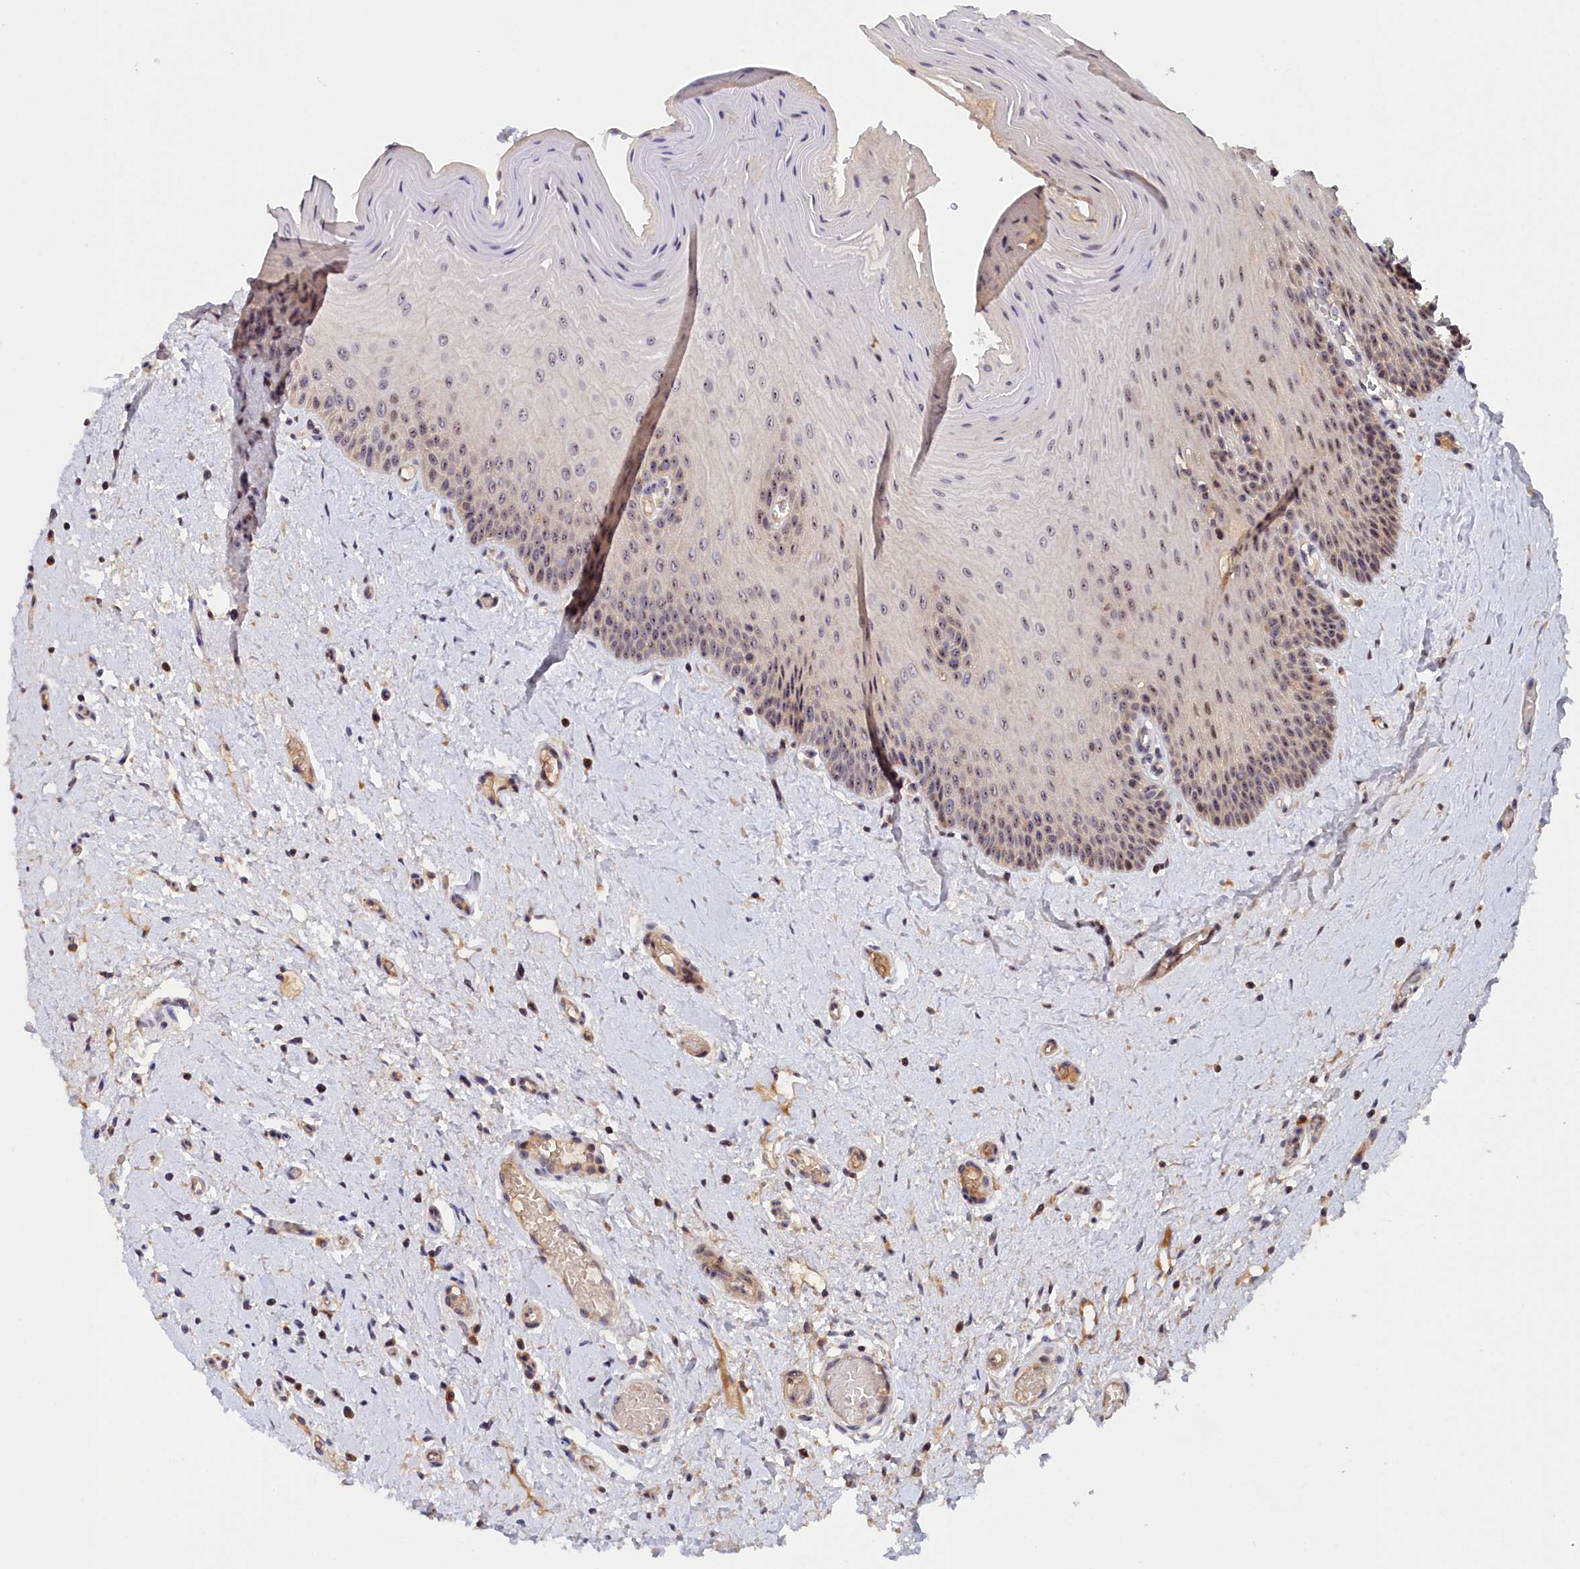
{"staining": {"intensity": "weak", "quantity": "<25%", "location": "nuclear"}, "tissue": "oral mucosa", "cell_type": "Squamous epithelial cells", "image_type": "normal", "snomed": [{"axis": "morphology", "description": "Normal tissue, NOS"}, {"axis": "topography", "description": "Oral tissue"}, {"axis": "topography", "description": "Tounge, NOS"}], "caption": "Immunohistochemical staining of benign human oral mucosa displays no significant expression in squamous epithelial cells. (DAB (3,3'-diaminobenzidine) immunohistochemistry visualized using brightfield microscopy, high magnification).", "gene": "NEURL4", "patient": {"sex": "male", "age": 47}}